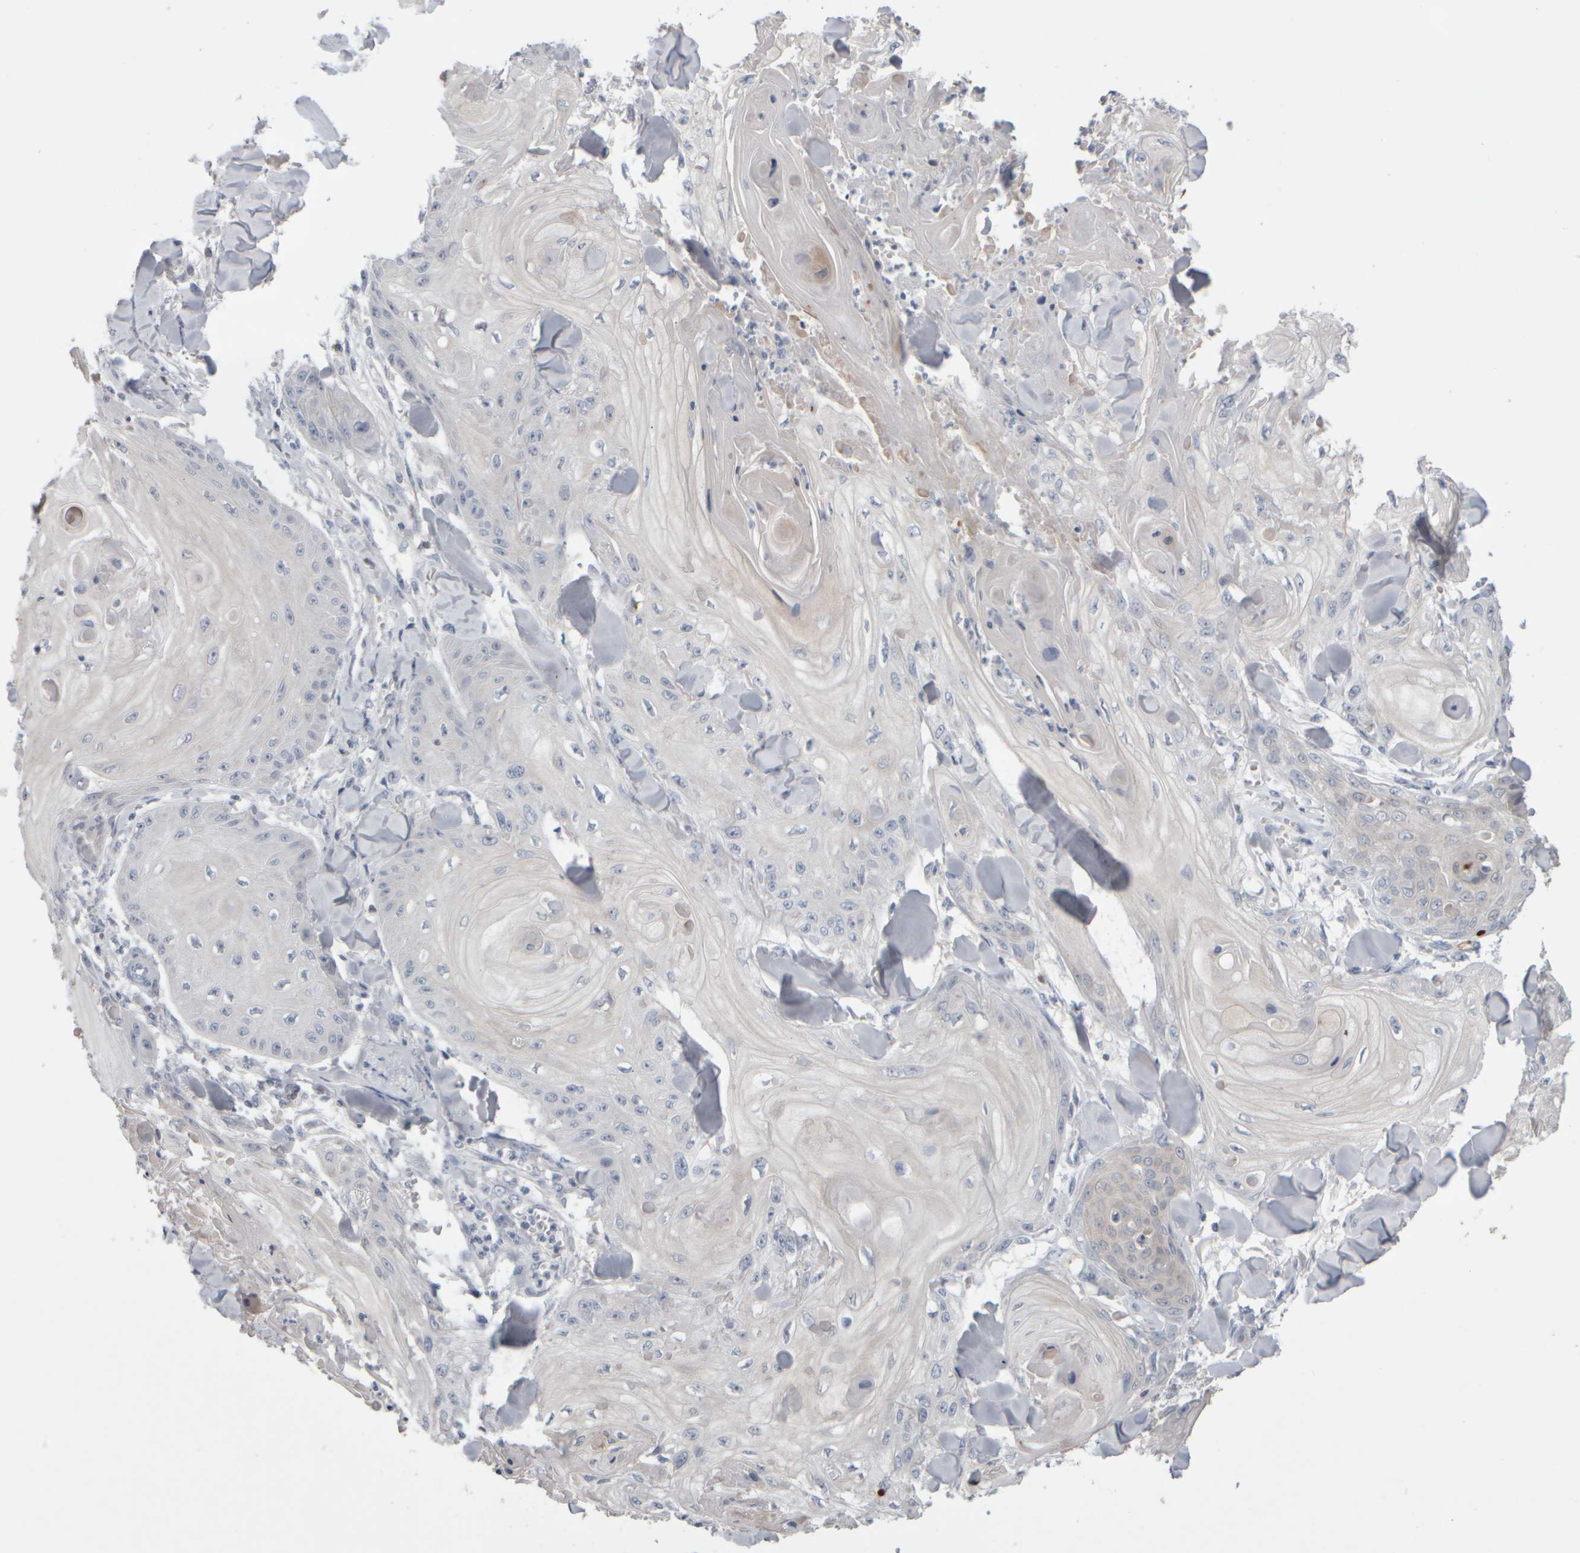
{"staining": {"intensity": "negative", "quantity": "none", "location": "none"}, "tissue": "skin cancer", "cell_type": "Tumor cells", "image_type": "cancer", "snomed": [{"axis": "morphology", "description": "Squamous cell carcinoma, NOS"}, {"axis": "topography", "description": "Skin"}], "caption": "DAB immunohistochemical staining of human squamous cell carcinoma (skin) shows no significant positivity in tumor cells. The staining is performed using DAB (3,3'-diaminobenzidine) brown chromogen with nuclei counter-stained in using hematoxylin.", "gene": "EPHX2", "patient": {"sex": "male", "age": 74}}